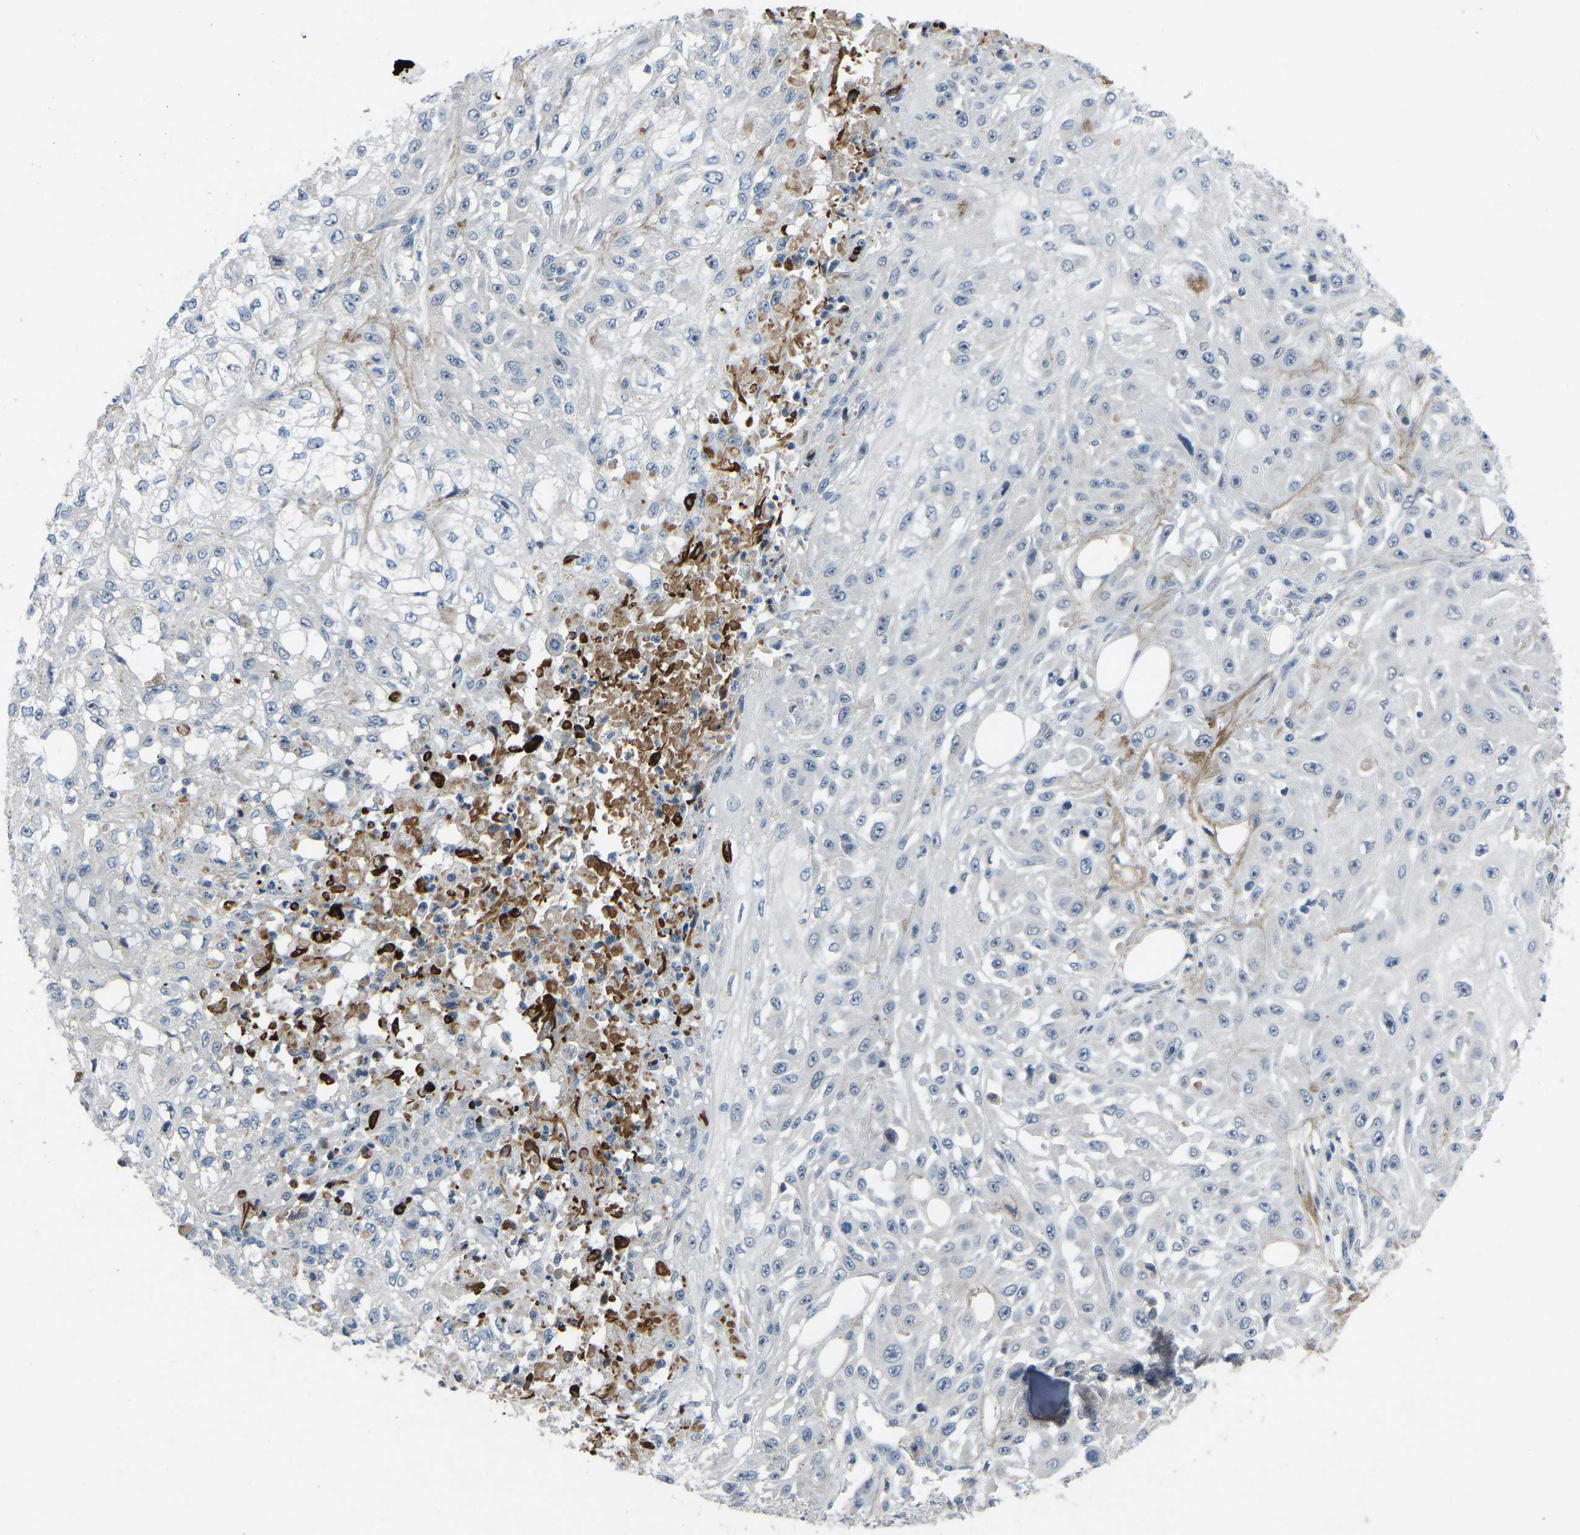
{"staining": {"intensity": "negative", "quantity": "none", "location": "none"}, "tissue": "skin cancer", "cell_type": "Tumor cells", "image_type": "cancer", "snomed": [{"axis": "morphology", "description": "Squamous cell carcinoma, NOS"}, {"axis": "morphology", "description": "Squamous cell carcinoma, metastatic, NOS"}, {"axis": "topography", "description": "Skin"}, {"axis": "topography", "description": "Lymph node"}], "caption": "Human skin cancer (squamous cell carcinoma) stained for a protein using immunohistochemistry (IHC) exhibits no staining in tumor cells.", "gene": "FHIT", "patient": {"sex": "male", "age": 75}}